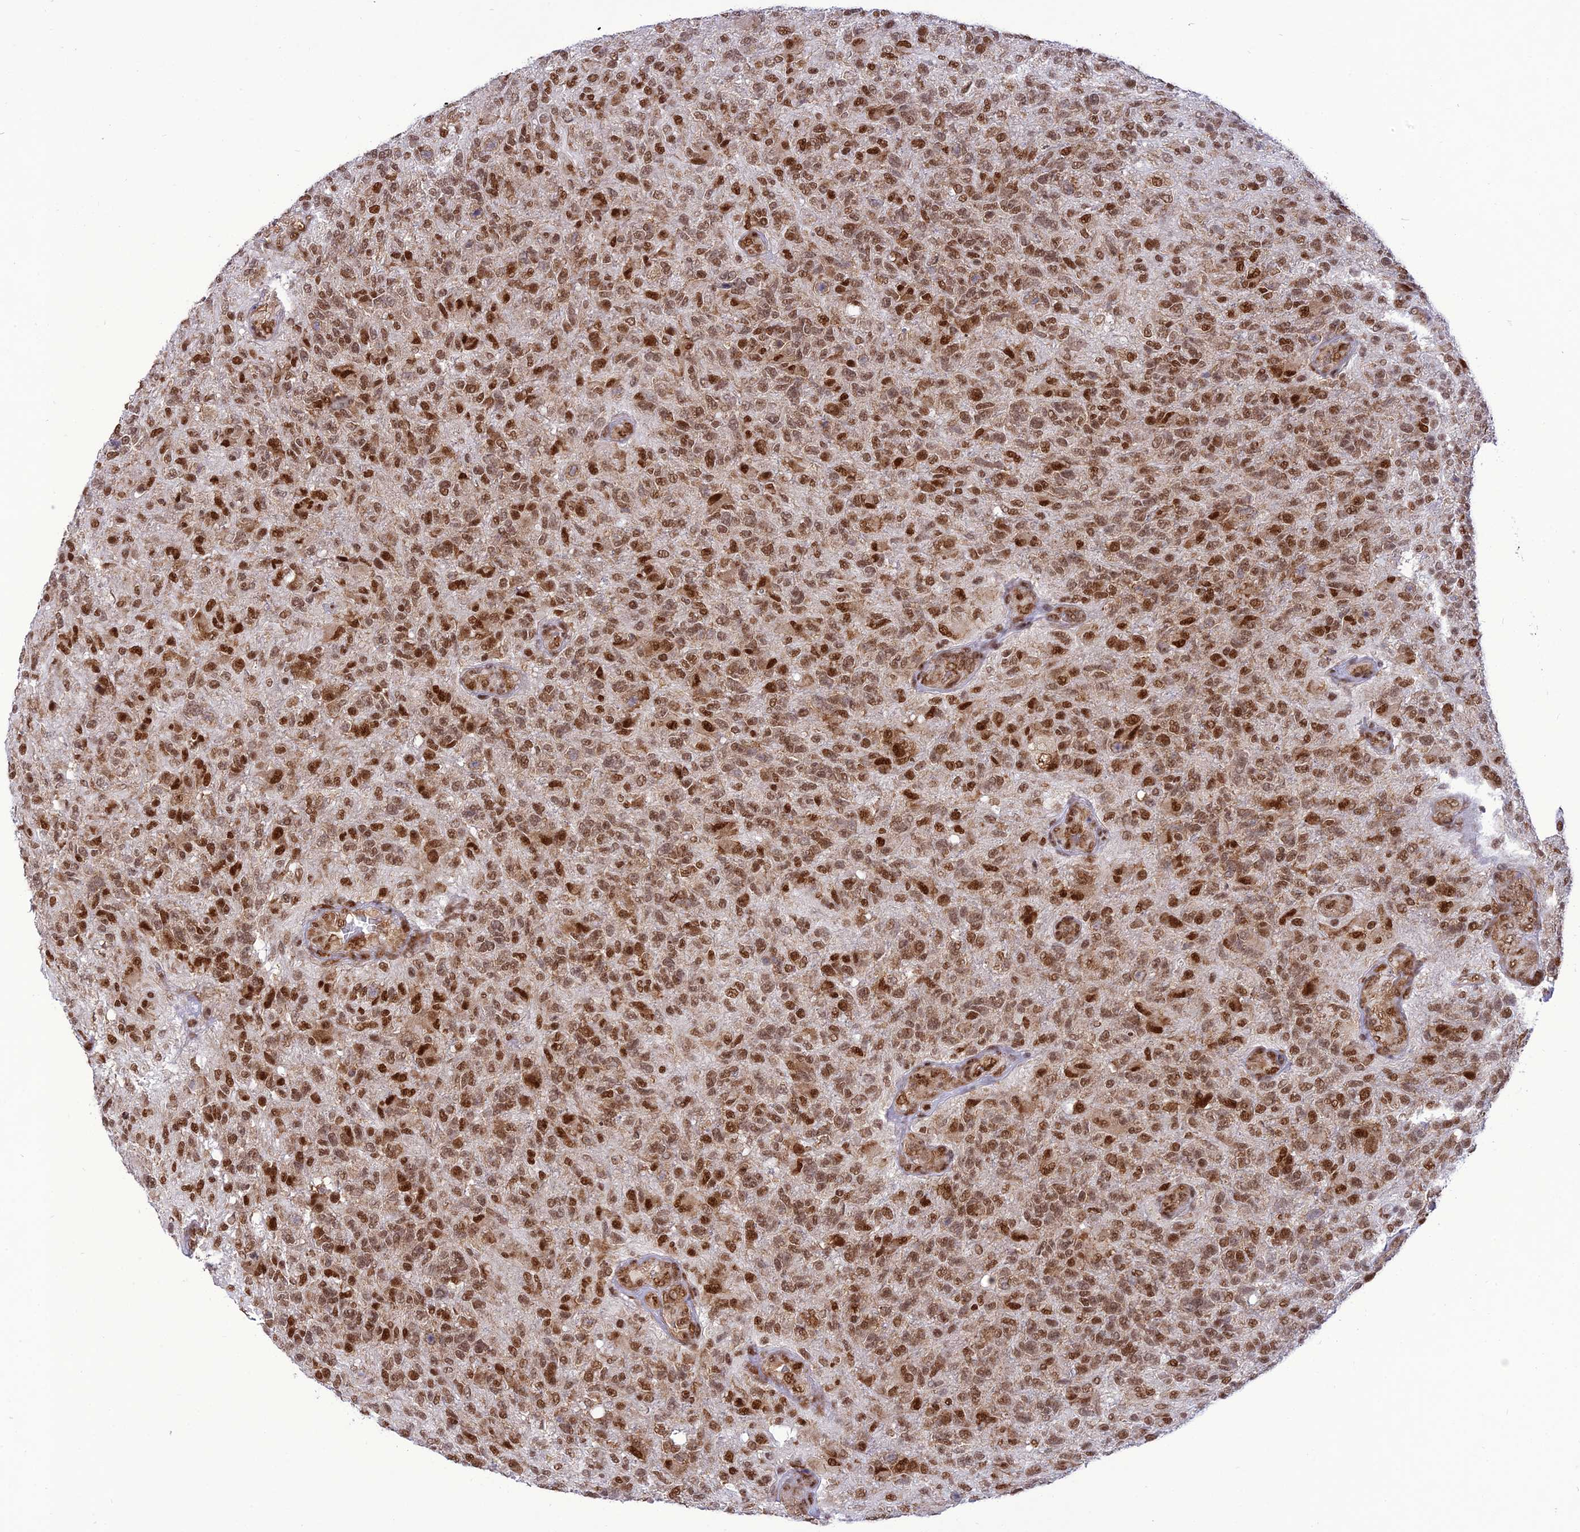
{"staining": {"intensity": "moderate", "quantity": ">75%", "location": "cytoplasmic/membranous,nuclear"}, "tissue": "glioma", "cell_type": "Tumor cells", "image_type": "cancer", "snomed": [{"axis": "morphology", "description": "Glioma, malignant, High grade"}, {"axis": "topography", "description": "Brain"}], "caption": "Human glioma stained with a brown dye displays moderate cytoplasmic/membranous and nuclear positive staining in approximately >75% of tumor cells.", "gene": "DDX1", "patient": {"sex": "male", "age": 56}}